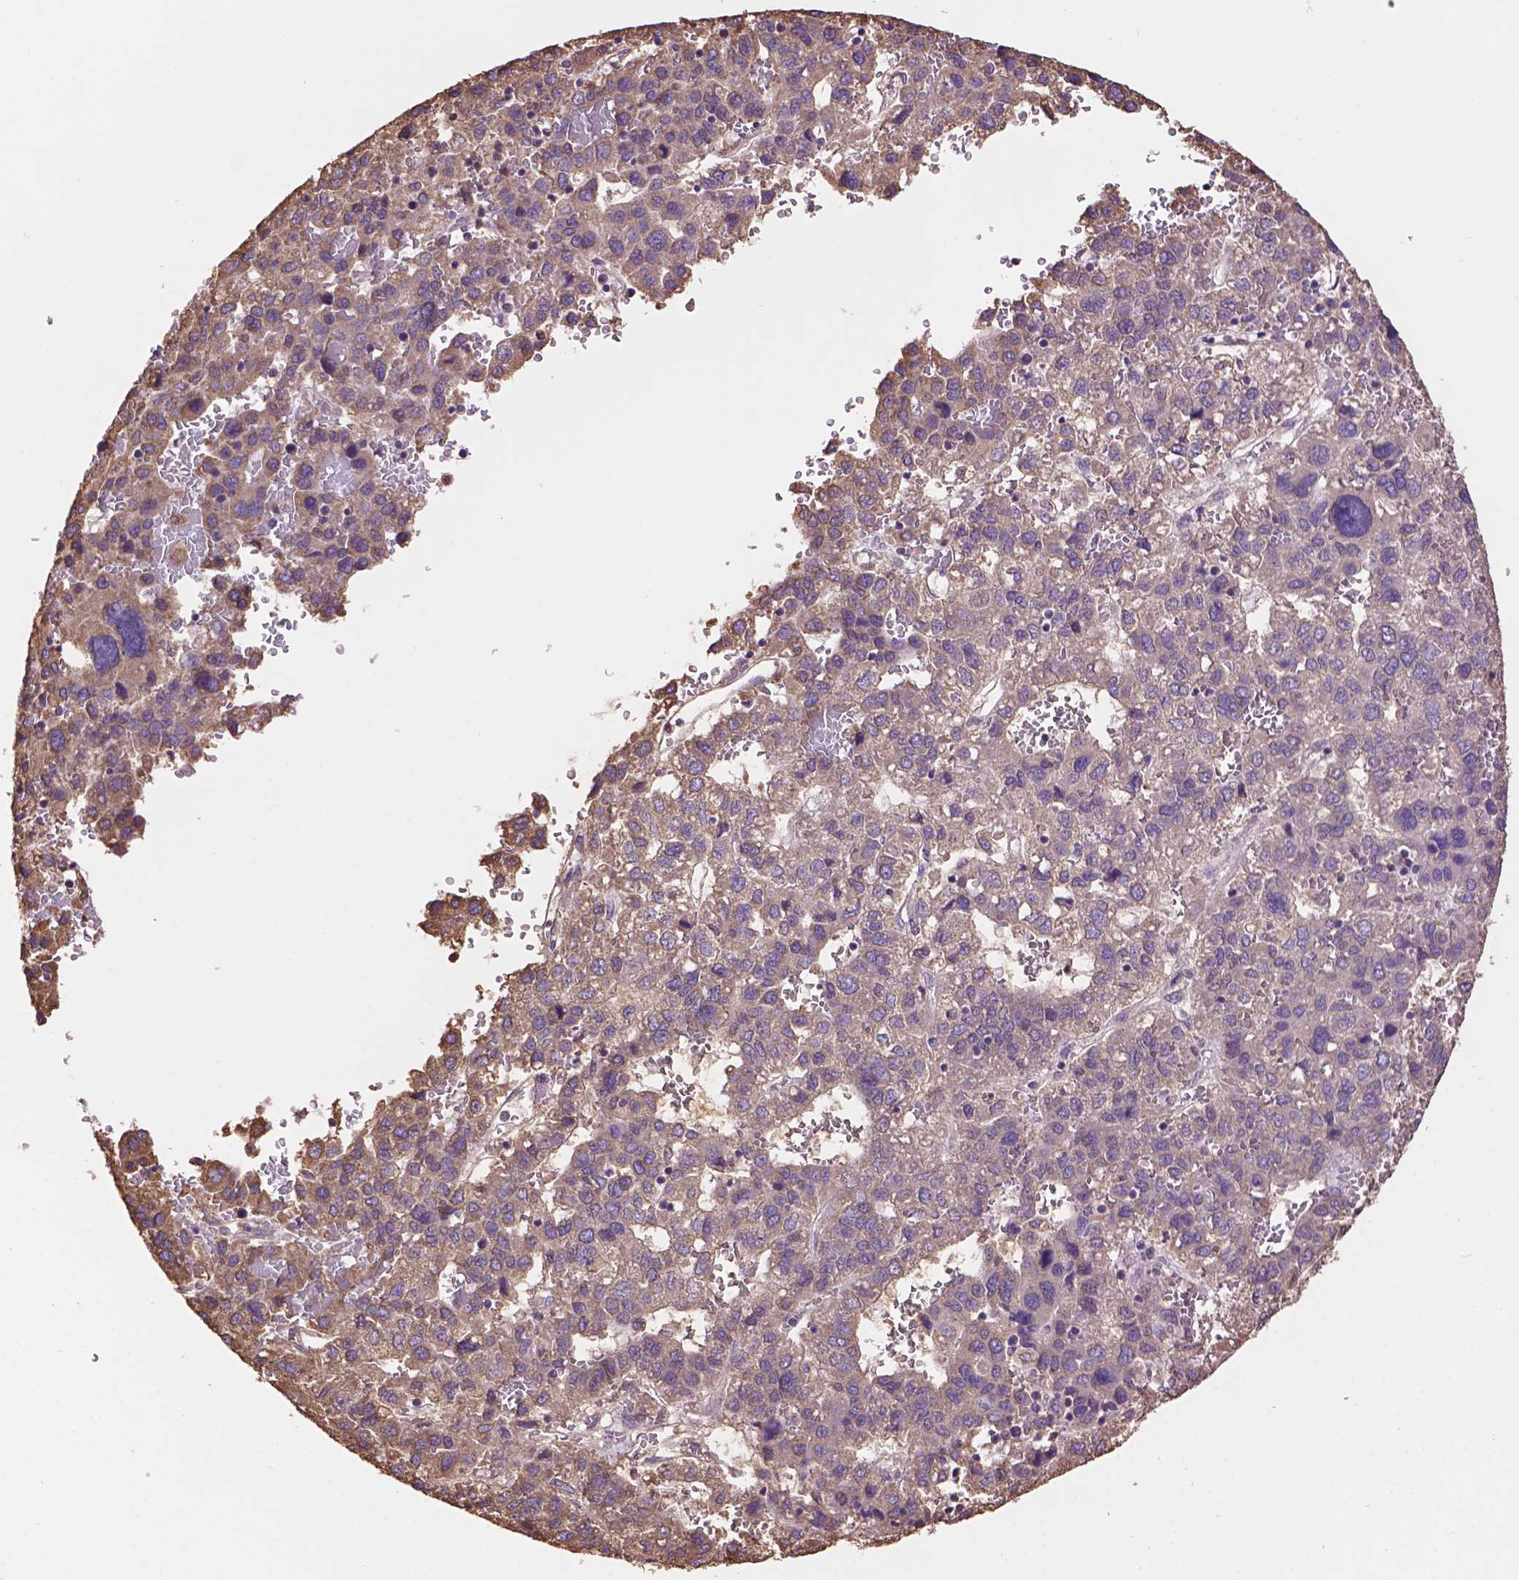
{"staining": {"intensity": "weak", "quantity": "25%-75%", "location": "cytoplasmic/membranous"}, "tissue": "liver cancer", "cell_type": "Tumor cells", "image_type": "cancer", "snomed": [{"axis": "morphology", "description": "Carcinoma, Hepatocellular, NOS"}, {"axis": "topography", "description": "Liver"}], "caption": "A low amount of weak cytoplasmic/membranous expression is present in approximately 25%-75% of tumor cells in liver cancer tissue. The protein of interest is shown in brown color, while the nuclei are stained blue.", "gene": "PPP2R5E", "patient": {"sex": "male", "age": 69}}